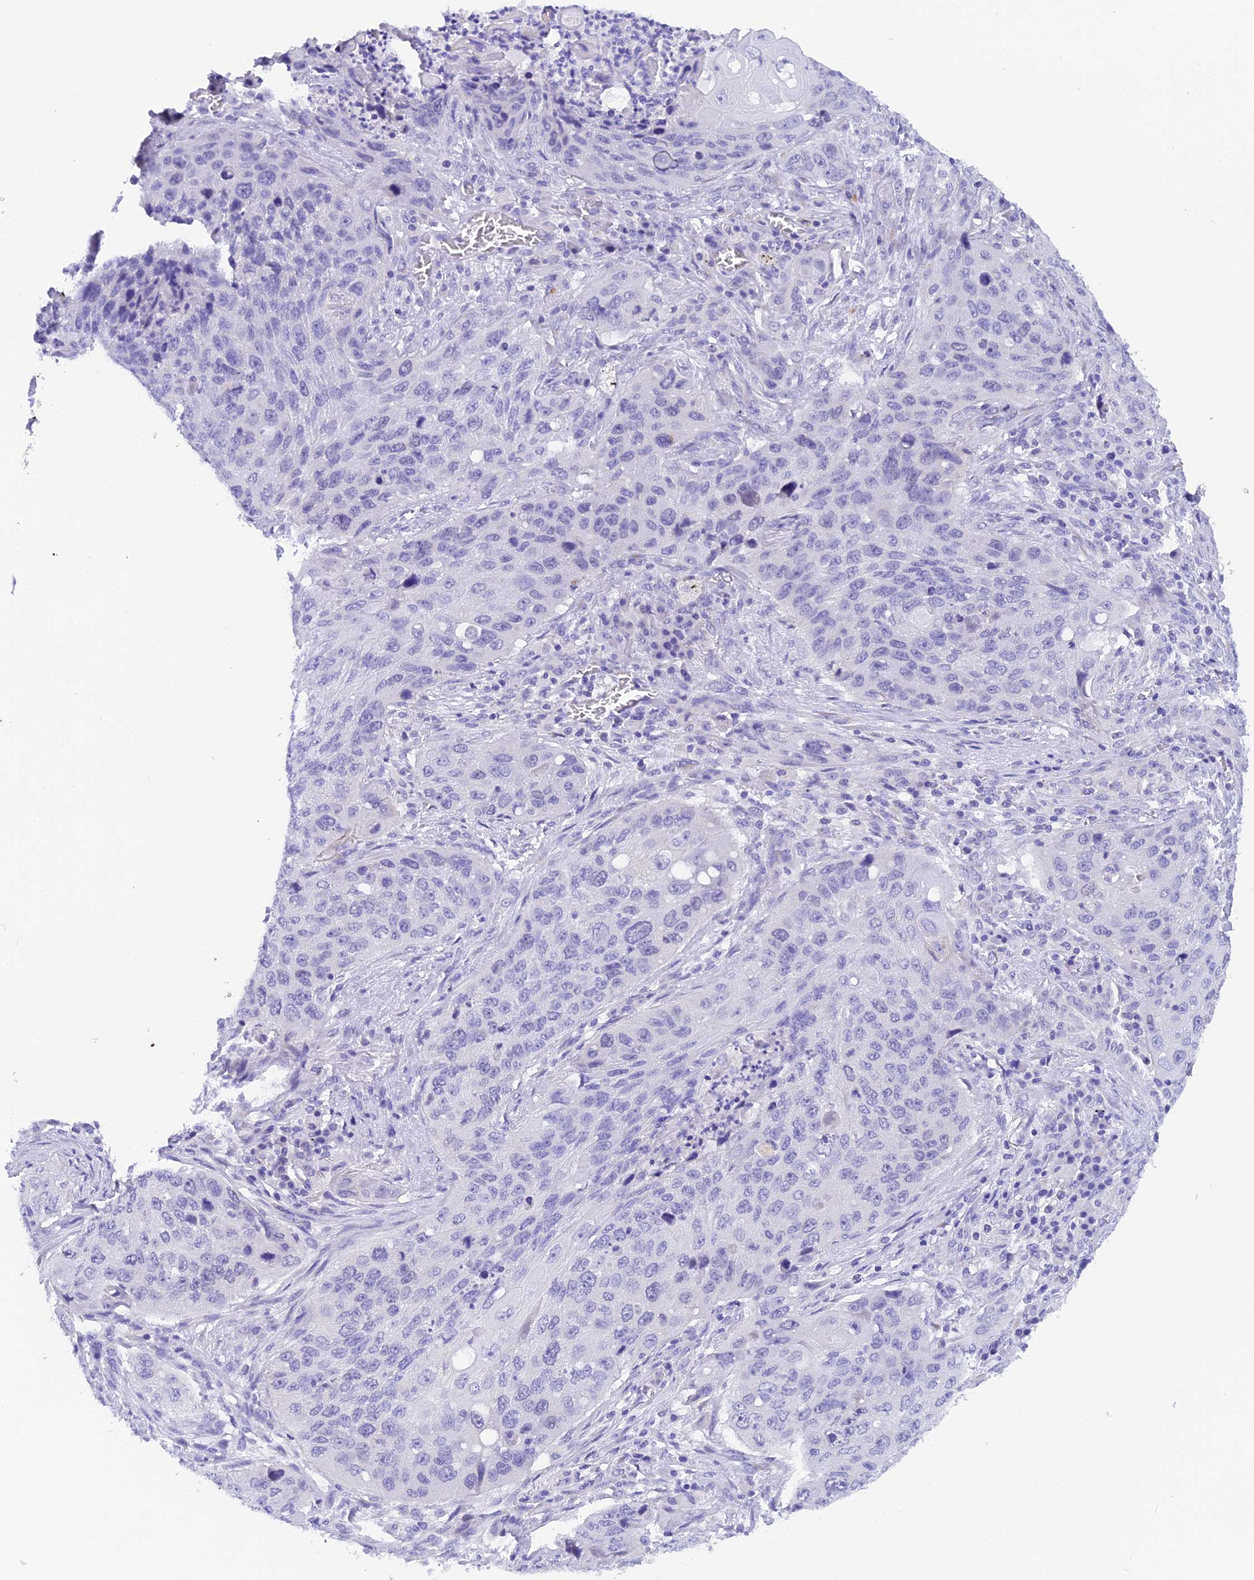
{"staining": {"intensity": "negative", "quantity": "none", "location": "none"}, "tissue": "lung cancer", "cell_type": "Tumor cells", "image_type": "cancer", "snomed": [{"axis": "morphology", "description": "Squamous cell carcinoma, NOS"}, {"axis": "topography", "description": "Lung"}], "caption": "Protein analysis of lung squamous cell carcinoma demonstrates no significant positivity in tumor cells.", "gene": "KDELR3", "patient": {"sex": "female", "age": 63}}